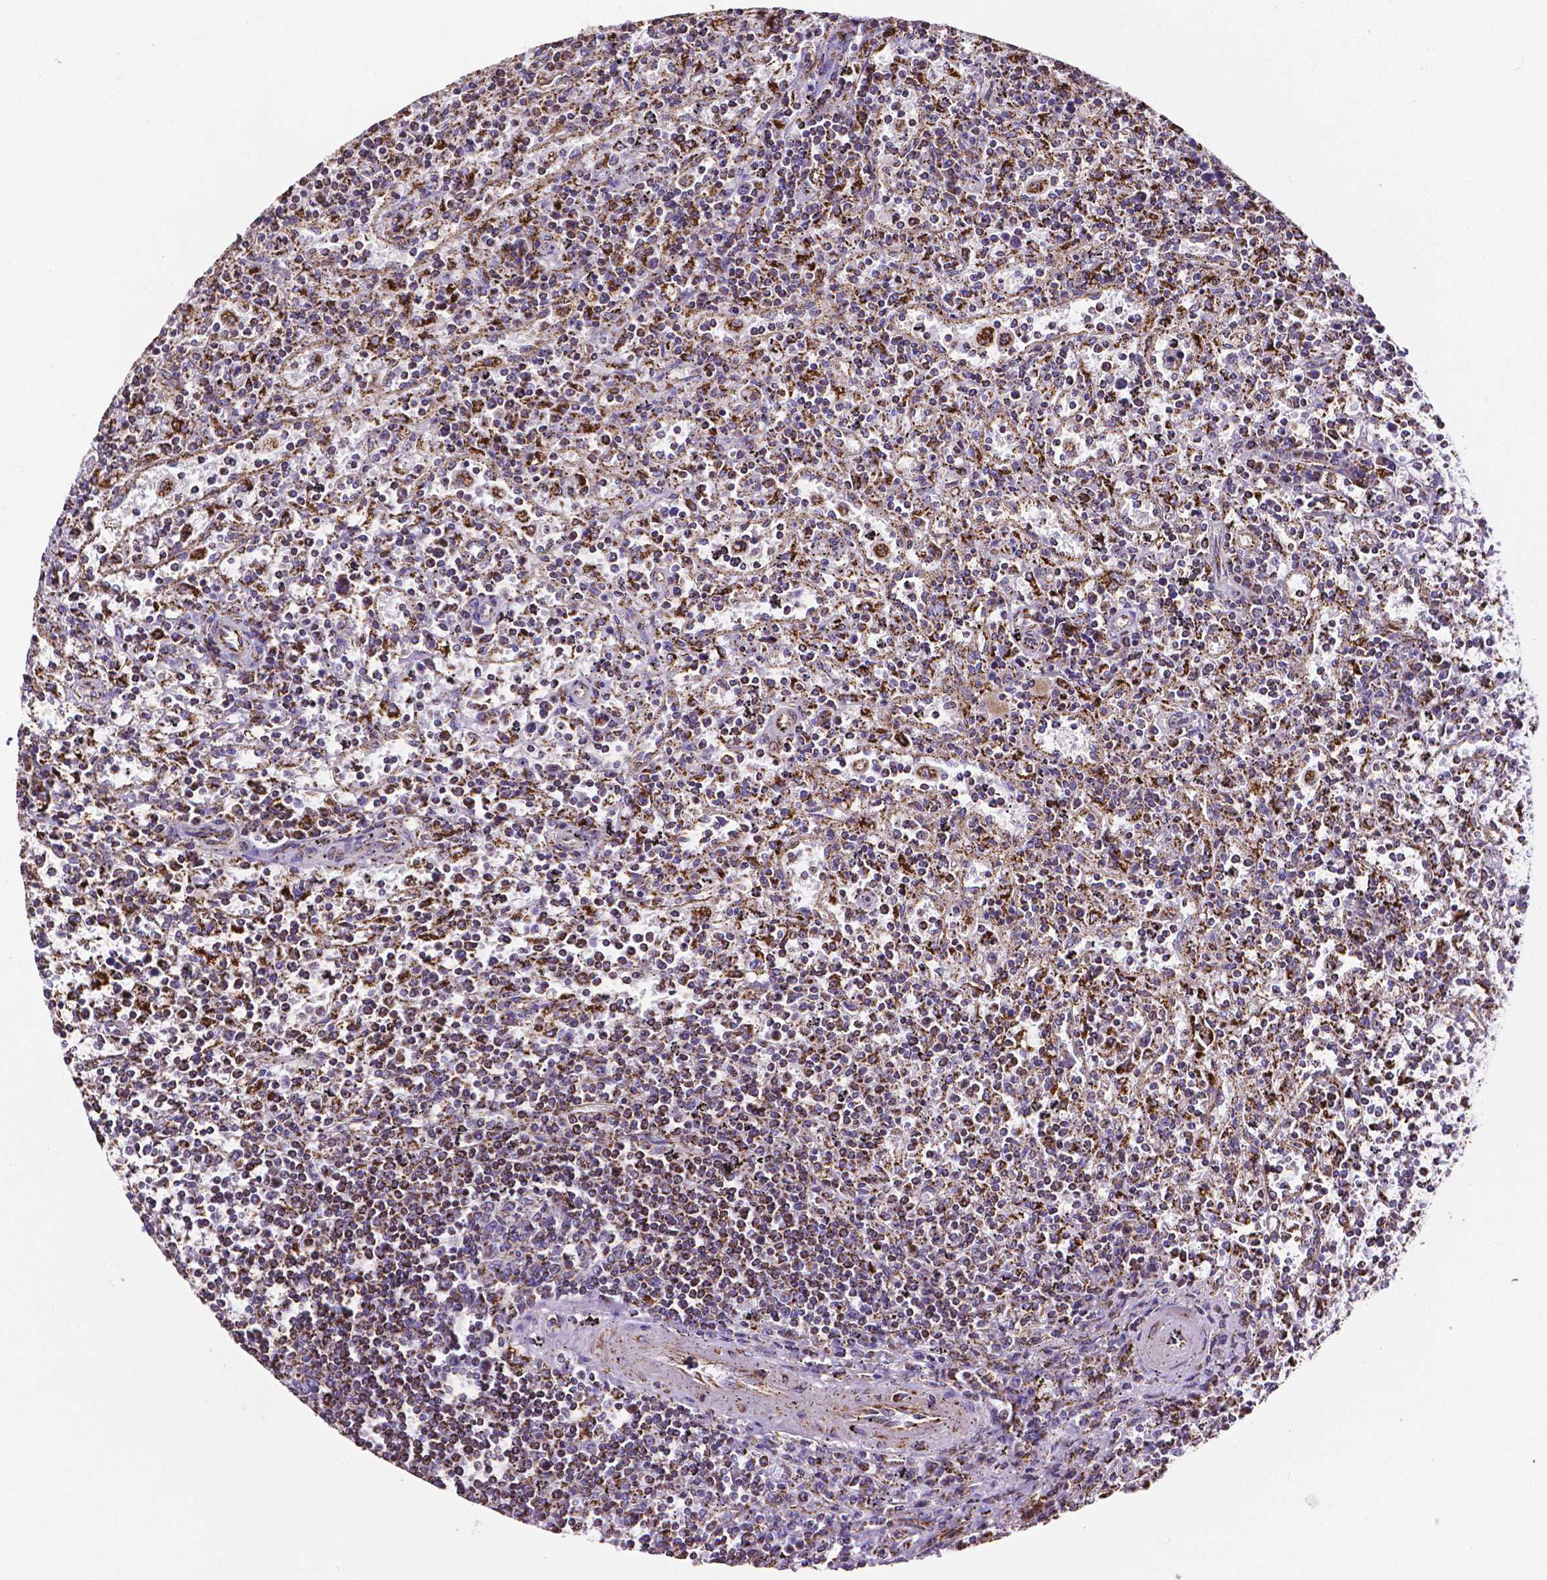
{"staining": {"intensity": "moderate", "quantity": ">75%", "location": "cytoplasmic/membranous"}, "tissue": "lymphoma", "cell_type": "Tumor cells", "image_type": "cancer", "snomed": [{"axis": "morphology", "description": "Malignant lymphoma, non-Hodgkin's type, Low grade"}, {"axis": "topography", "description": "Spleen"}], "caption": "A photomicrograph of low-grade malignant lymphoma, non-Hodgkin's type stained for a protein exhibits moderate cytoplasmic/membranous brown staining in tumor cells.", "gene": "MACC1", "patient": {"sex": "male", "age": 62}}